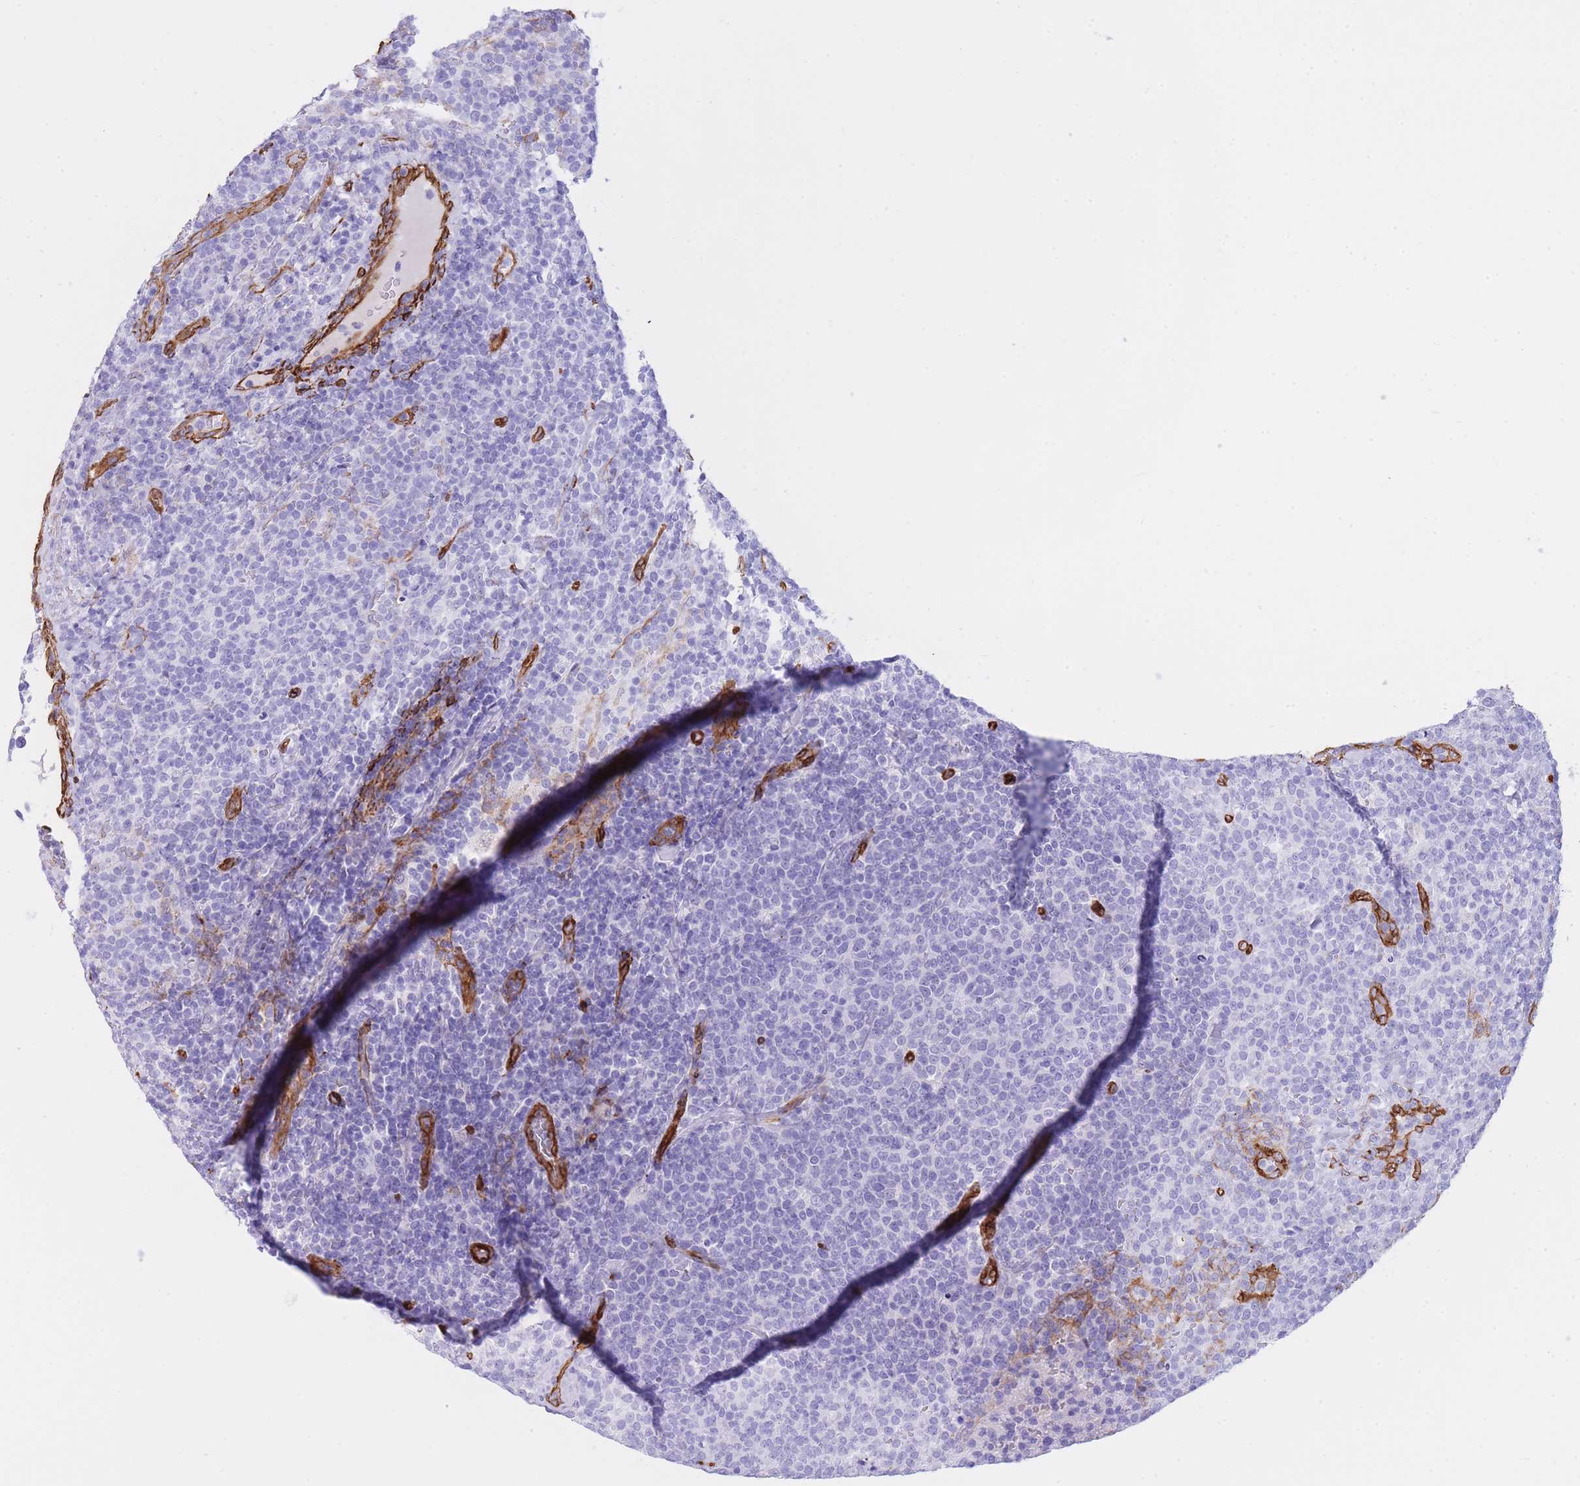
{"staining": {"intensity": "negative", "quantity": "none", "location": "none"}, "tissue": "lymphoma", "cell_type": "Tumor cells", "image_type": "cancer", "snomed": [{"axis": "morphology", "description": "Malignant lymphoma, non-Hodgkin's type, High grade"}, {"axis": "topography", "description": "Lymph node"}], "caption": "High magnification brightfield microscopy of high-grade malignant lymphoma, non-Hodgkin's type stained with DAB (brown) and counterstained with hematoxylin (blue): tumor cells show no significant positivity.", "gene": "CAVIN1", "patient": {"sex": "male", "age": 61}}